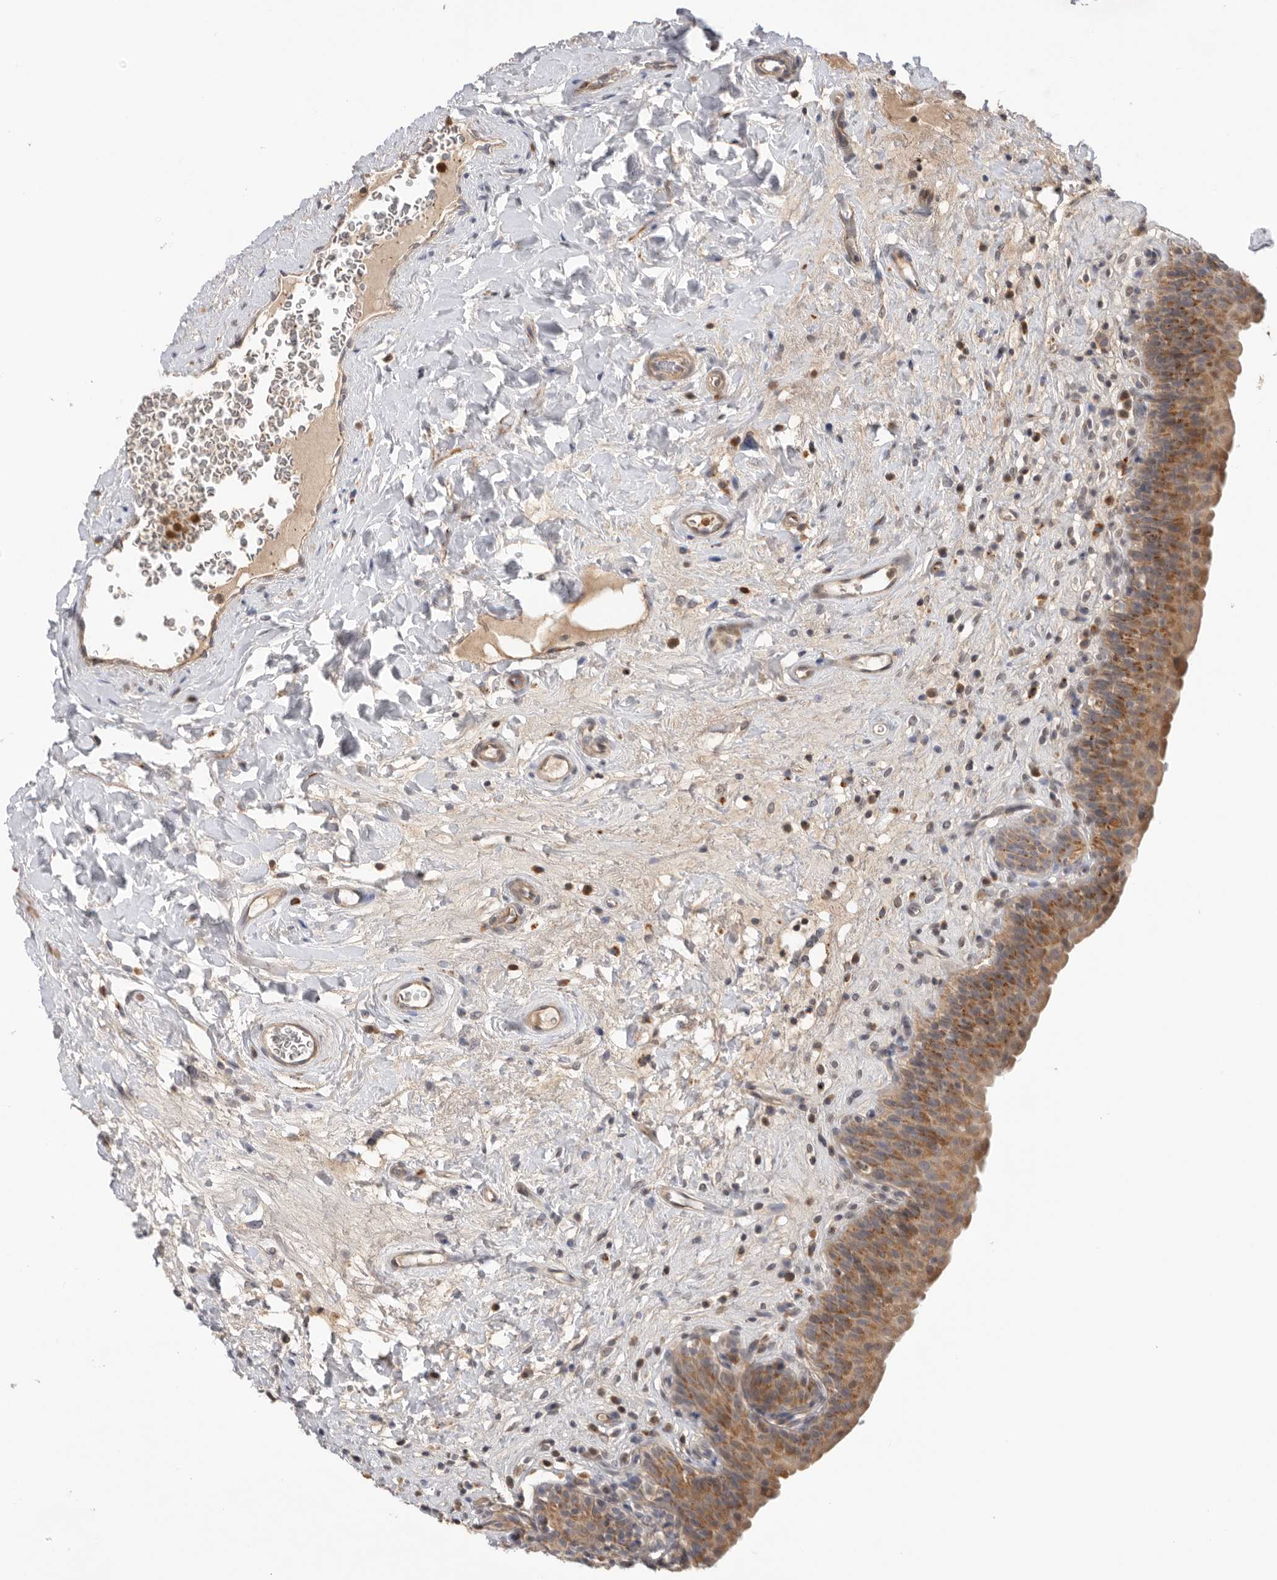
{"staining": {"intensity": "moderate", "quantity": ">75%", "location": "cytoplasmic/membranous"}, "tissue": "urinary bladder", "cell_type": "Urothelial cells", "image_type": "normal", "snomed": [{"axis": "morphology", "description": "Normal tissue, NOS"}, {"axis": "topography", "description": "Urinary bladder"}], "caption": "Immunohistochemical staining of normal urinary bladder exhibits moderate cytoplasmic/membranous protein expression in about >75% of urothelial cells.", "gene": "GNE", "patient": {"sex": "male", "age": 83}}